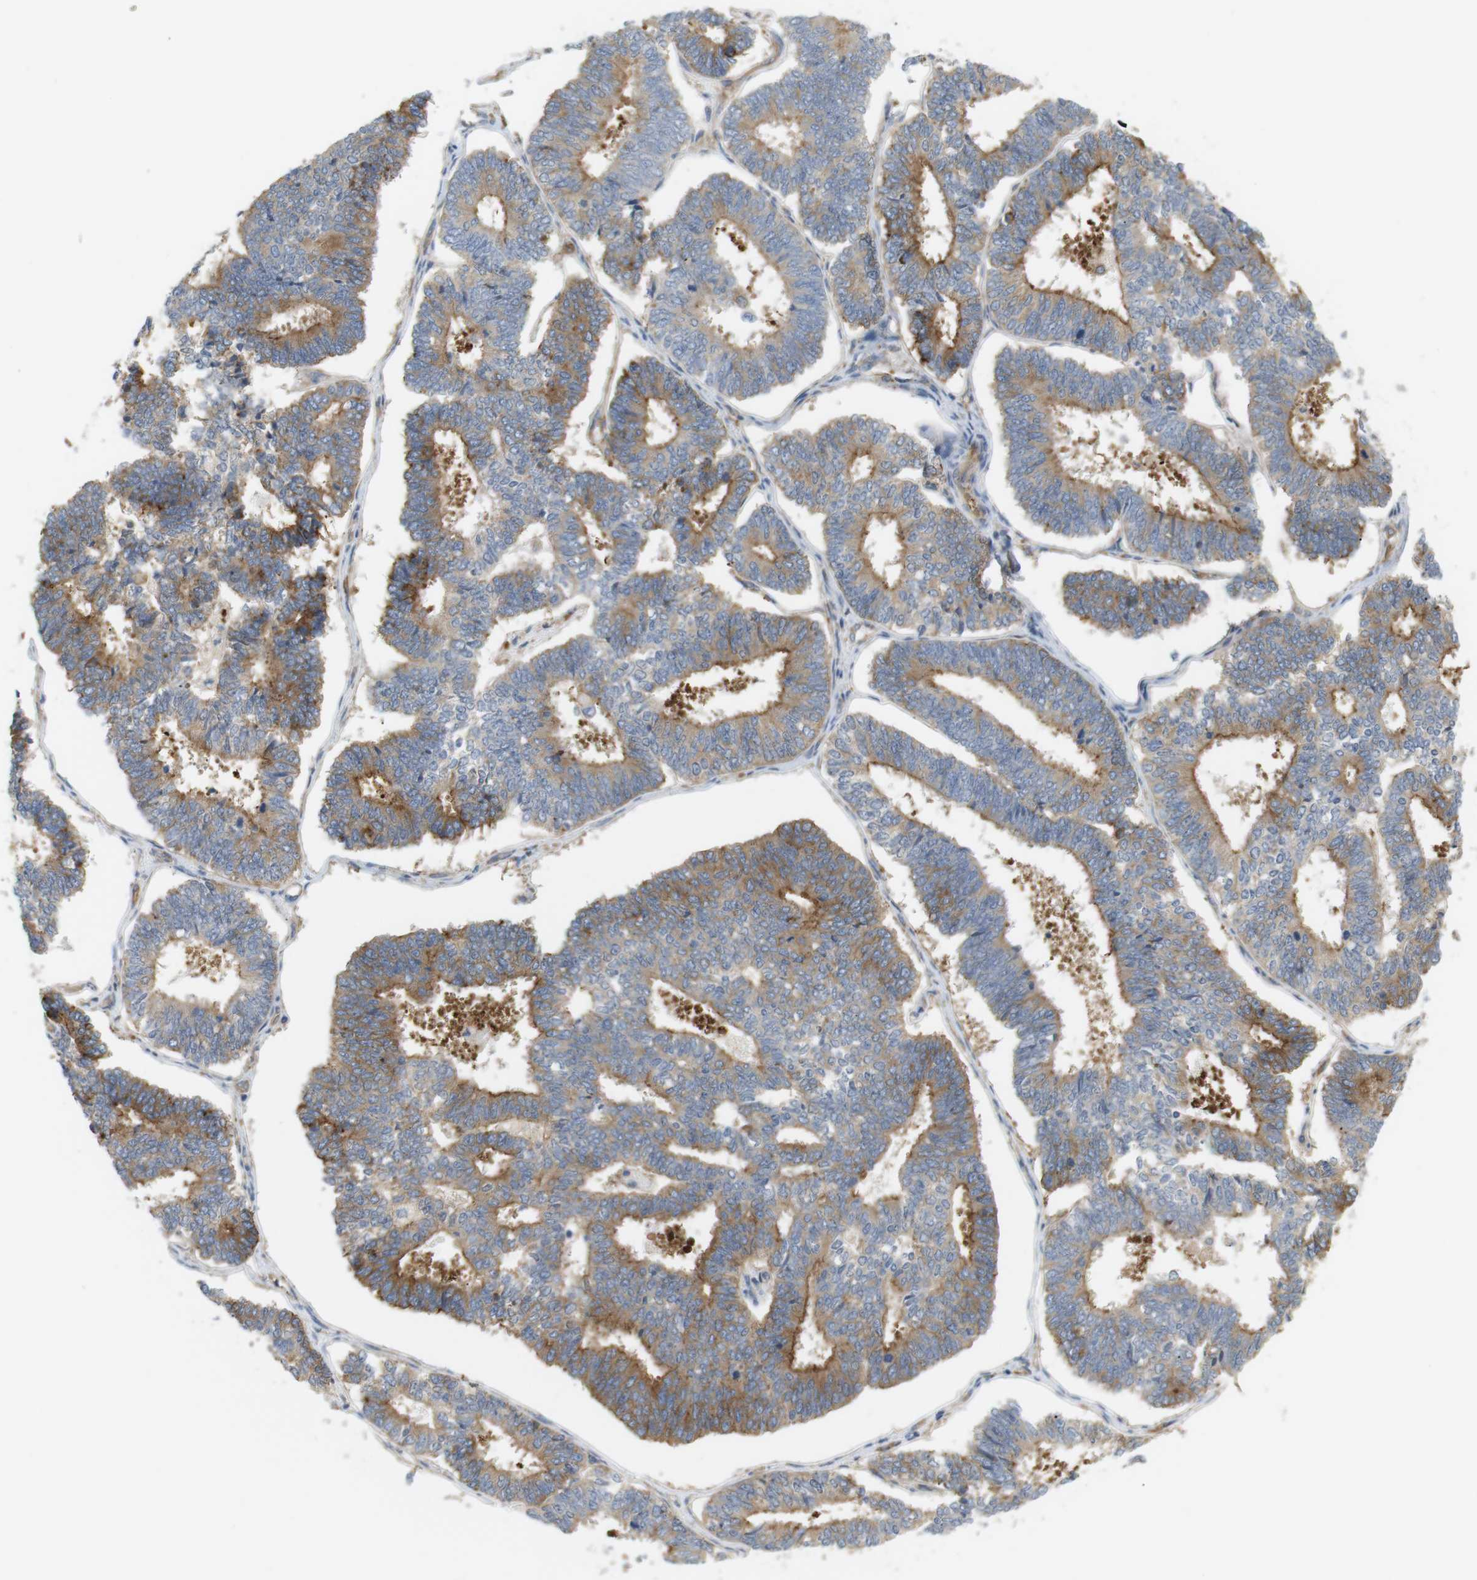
{"staining": {"intensity": "moderate", "quantity": ">75%", "location": "cytoplasmic/membranous"}, "tissue": "endometrial cancer", "cell_type": "Tumor cells", "image_type": "cancer", "snomed": [{"axis": "morphology", "description": "Adenocarcinoma, NOS"}, {"axis": "topography", "description": "Endometrium"}], "caption": "This photomicrograph displays endometrial cancer (adenocarcinoma) stained with immunohistochemistry to label a protein in brown. The cytoplasmic/membranous of tumor cells show moderate positivity for the protein. Nuclei are counter-stained blue.", "gene": "TMEM200A", "patient": {"sex": "female", "age": 70}}